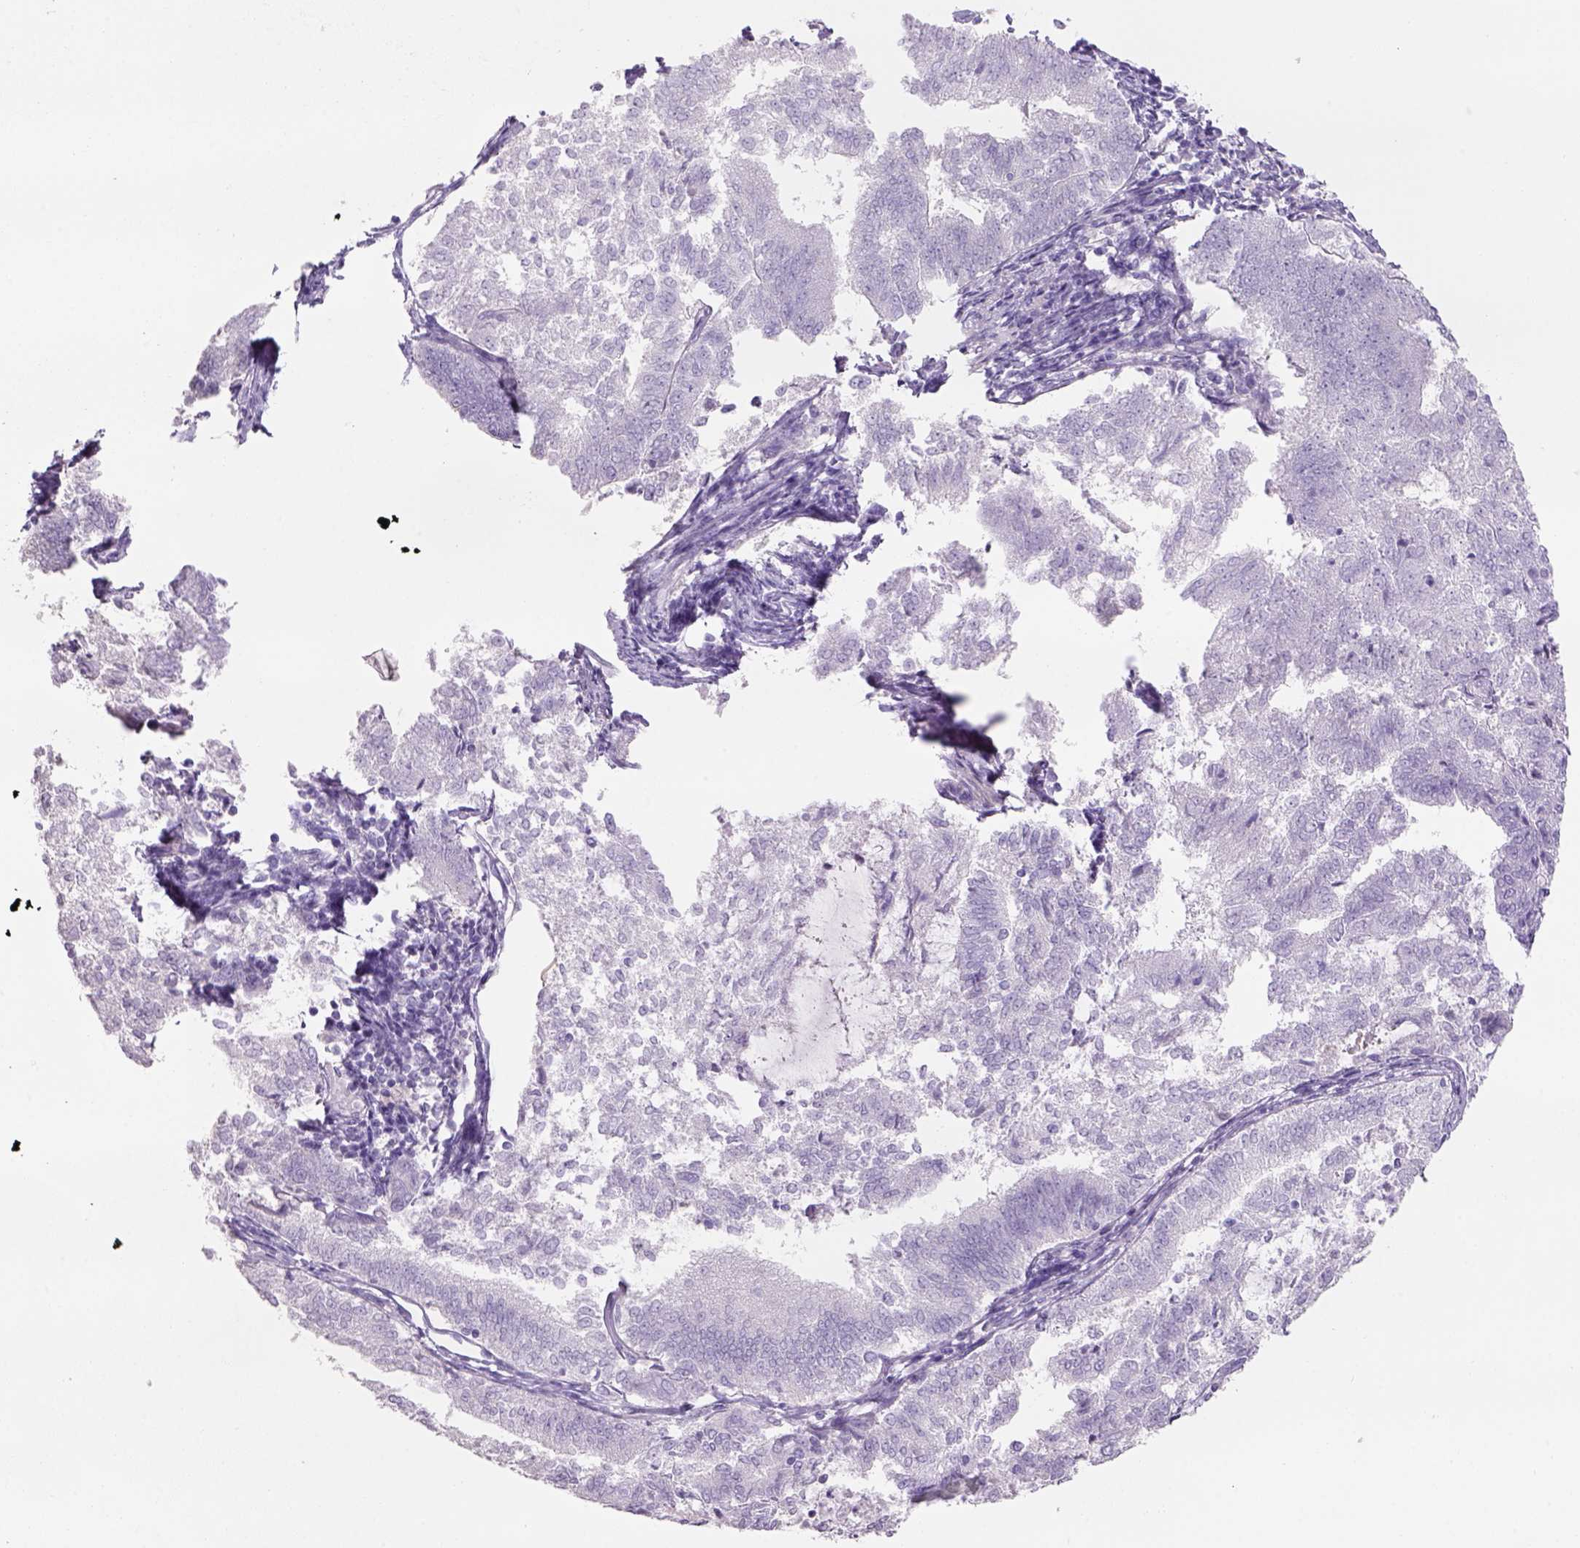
{"staining": {"intensity": "negative", "quantity": "none", "location": "none"}, "tissue": "endometrial cancer", "cell_type": "Tumor cells", "image_type": "cancer", "snomed": [{"axis": "morphology", "description": "Adenocarcinoma, NOS"}, {"axis": "topography", "description": "Endometrium"}], "caption": "Endometrial adenocarcinoma was stained to show a protein in brown. There is no significant expression in tumor cells.", "gene": "TENM4", "patient": {"sex": "female", "age": 65}}